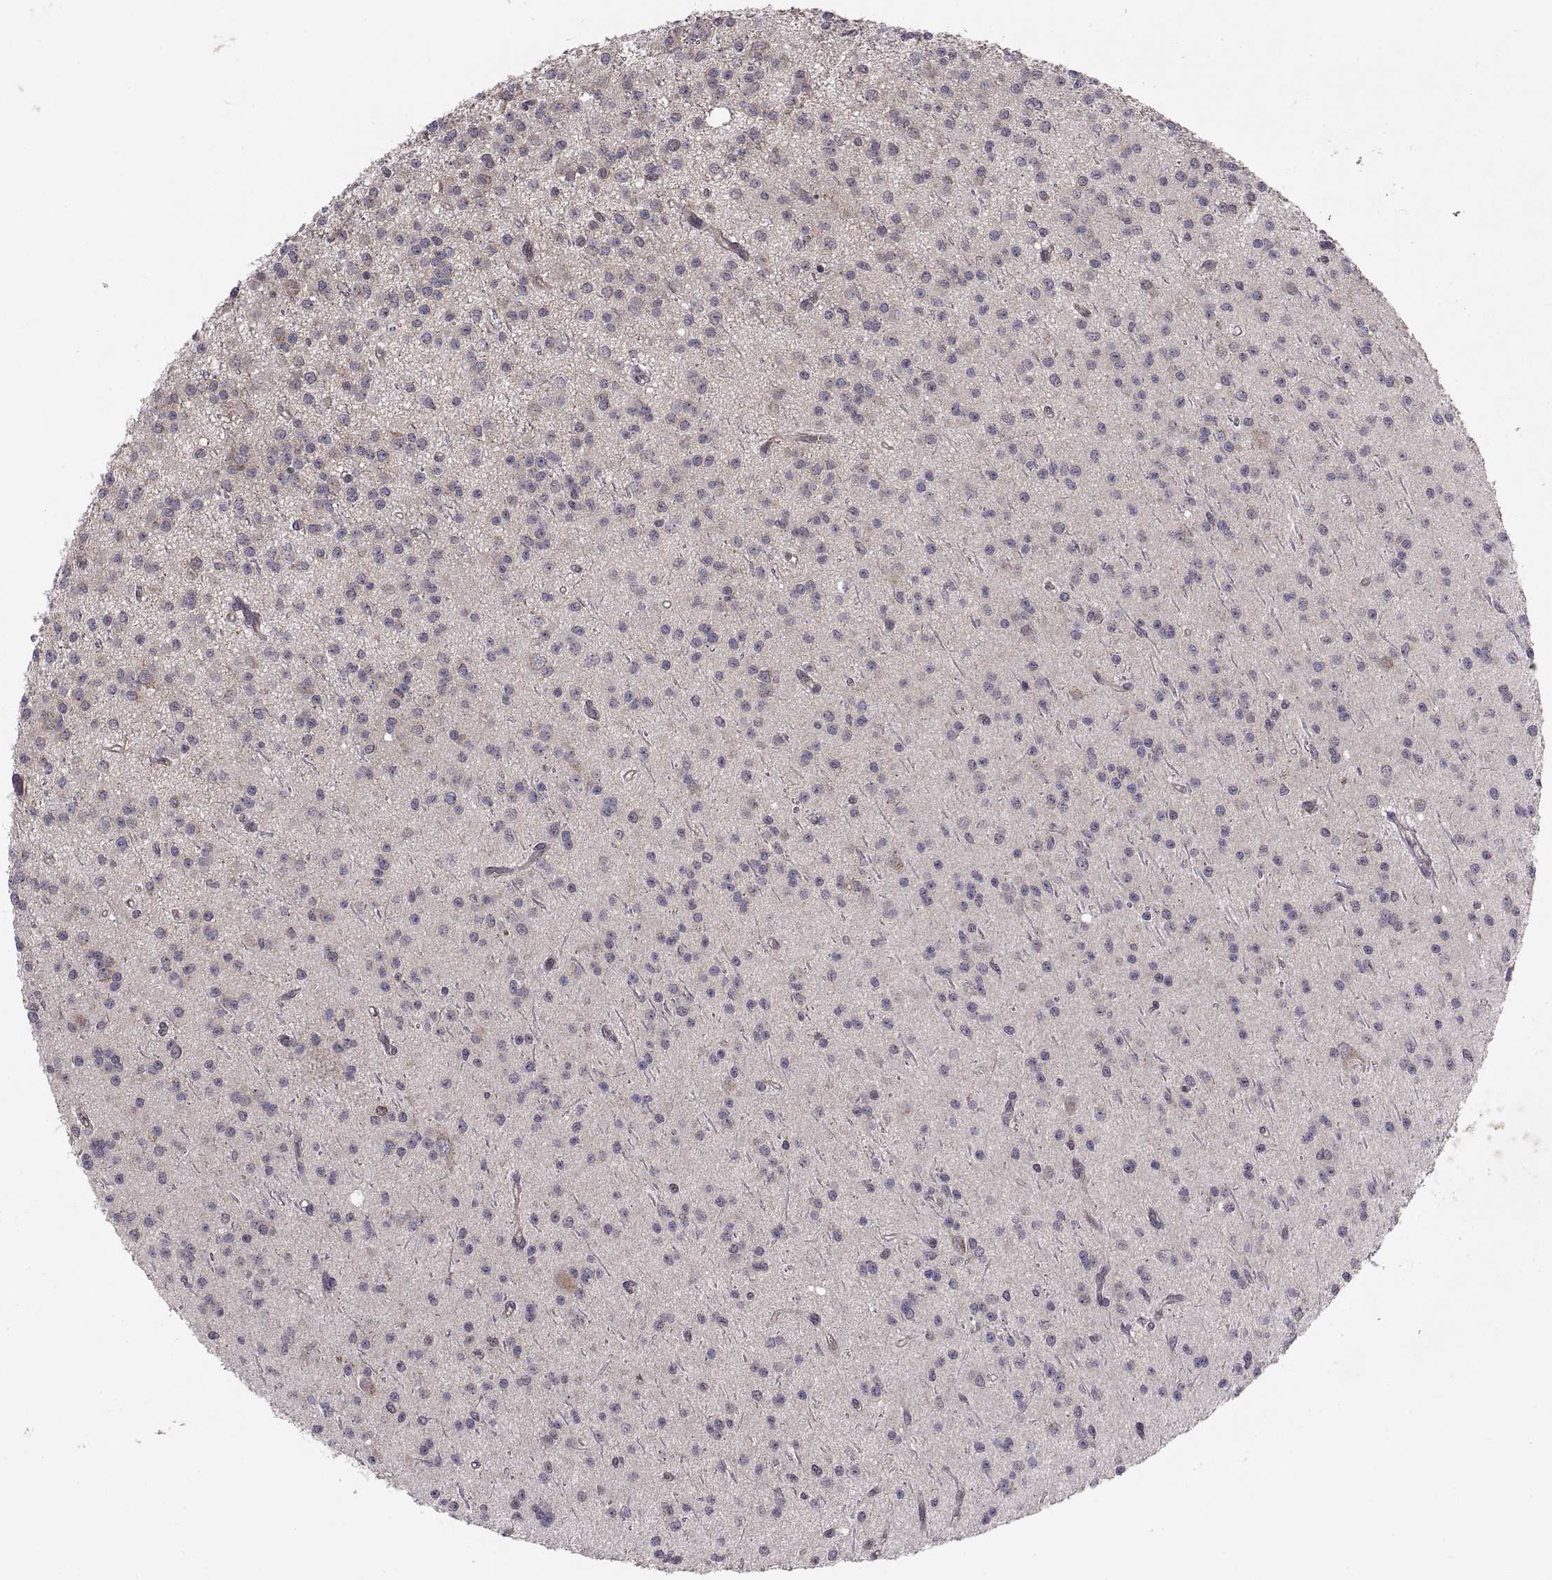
{"staining": {"intensity": "negative", "quantity": "none", "location": "none"}, "tissue": "glioma", "cell_type": "Tumor cells", "image_type": "cancer", "snomed": [{"axis": "morphology", "description": "Glioma, malignant, Low grade"}, {"axis": "topography", "description": "Brain"}], "caption": "A micrograph of low-grade glioma (malignant) stained for a protein exhibits no brown staining in tumor cells.", "gene": "ABL2", "patient": {"sex": "male", "age": 27}}